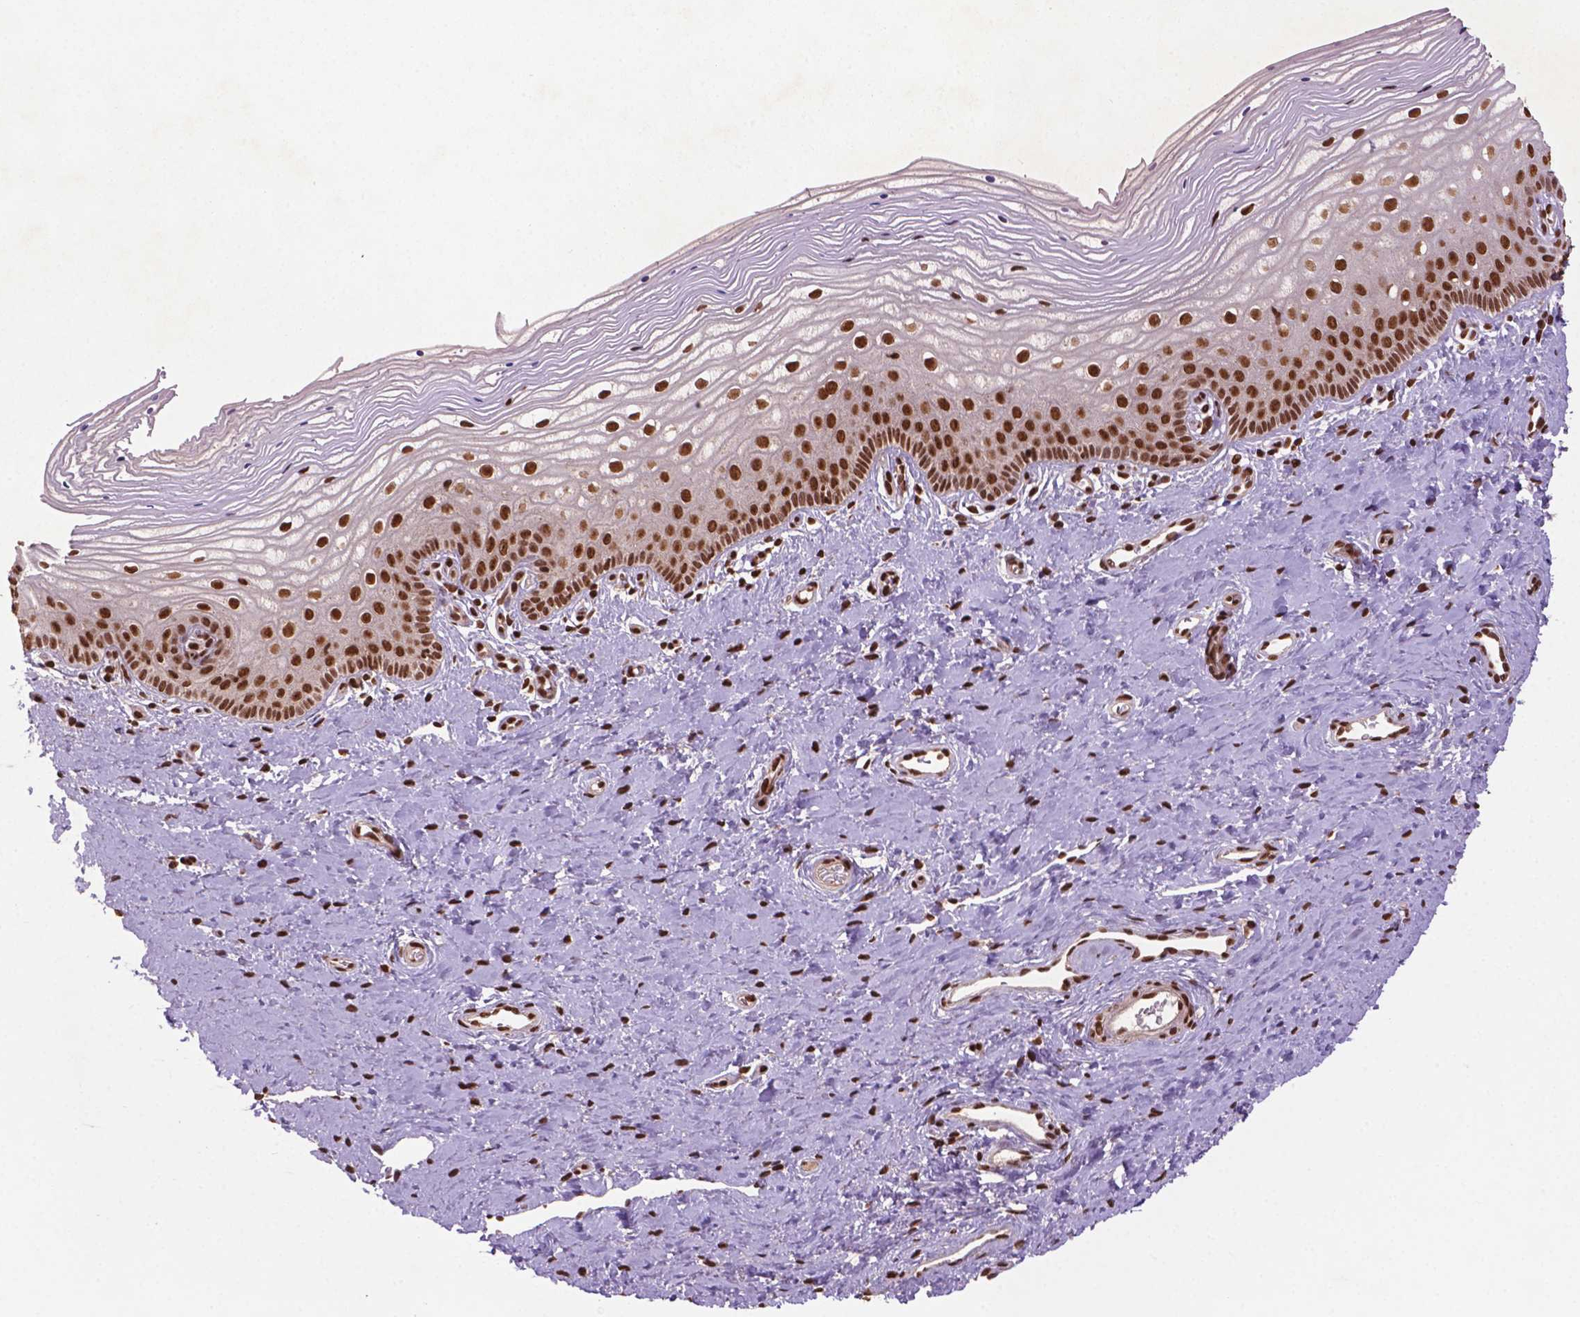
{"staining": {"intensity": "strong", "quantity": ">75%", "location": "nuclear"}, "tissue": "vagina", "cell_type": "Squamous epithelial cells", "image_type": "normal", "snomed": [{"axis": "morphology", "description": "Normal tissue, NOS"}, {"axis": "topography", "description": "Vagina"}], "caption": "Protein analysis of normal vagina demonstrates strong nuclear positivity in approximately >75% of squamous epithelial cells.", "gene": "SIRT6", "patient": {"sex": "female", "age": 39}}